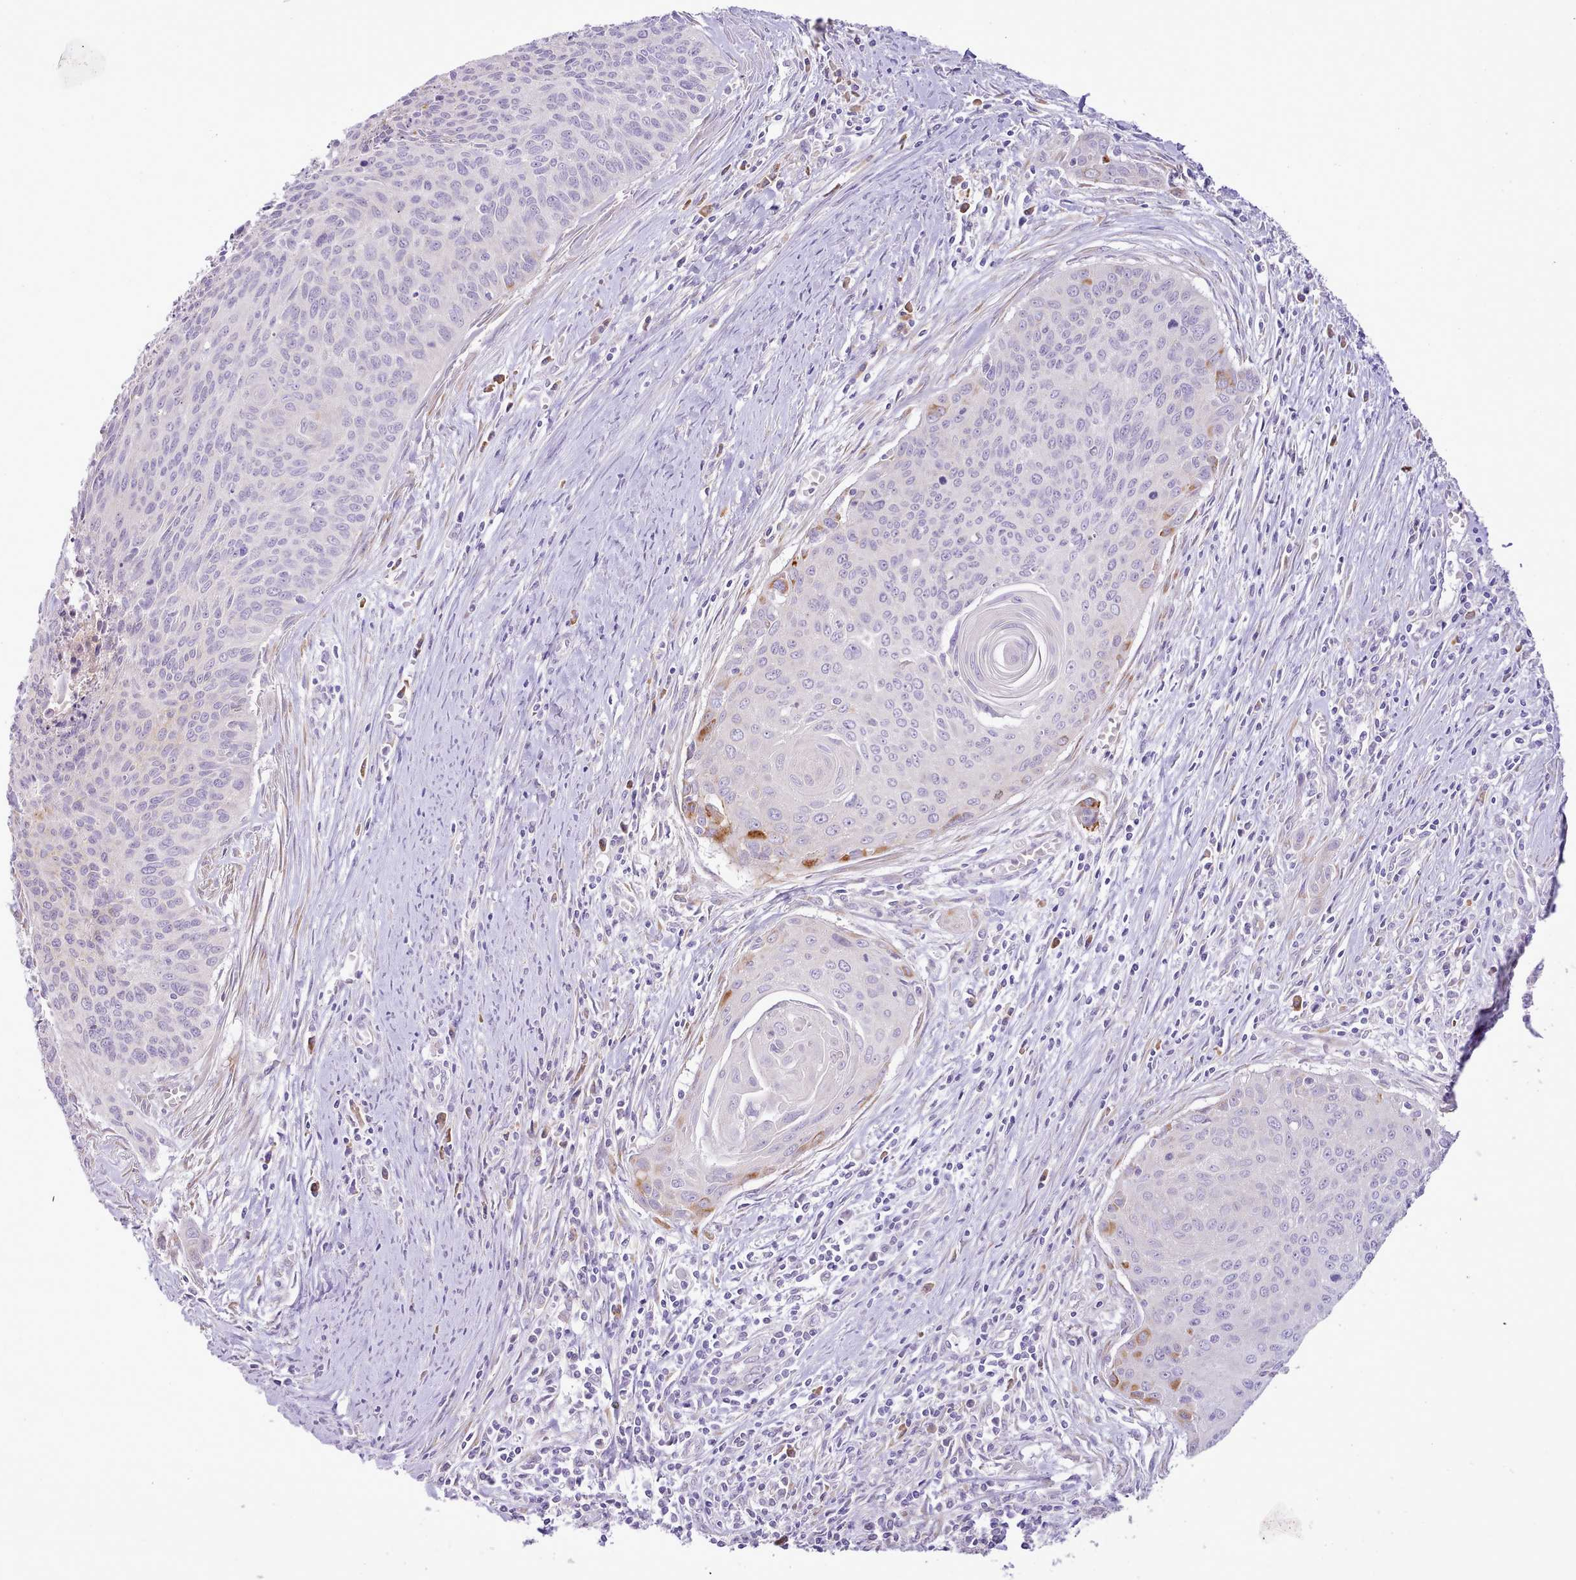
{"staining": {"intensity": "moderate", "quantity": "<25%", "location": "cytoplasmic/membranous"}, "tissue": "cervical cancer", "cell_type": "Tumor cells", "image_type": "cancer", "snomed": [{"axis": "morphology", "description": "Squamous cell carcinoma, NOS"}, {"axis": "topography", "description": "Cervix"}], "caption": "Cervical squamous cell carcinoma stained with a brown dye reveals moderate cytoplasmic/membranous positive staining in approximately <25% of tumor cells.", "gene": "CCL1", "patient": {"sex": "female", "age": 55}}